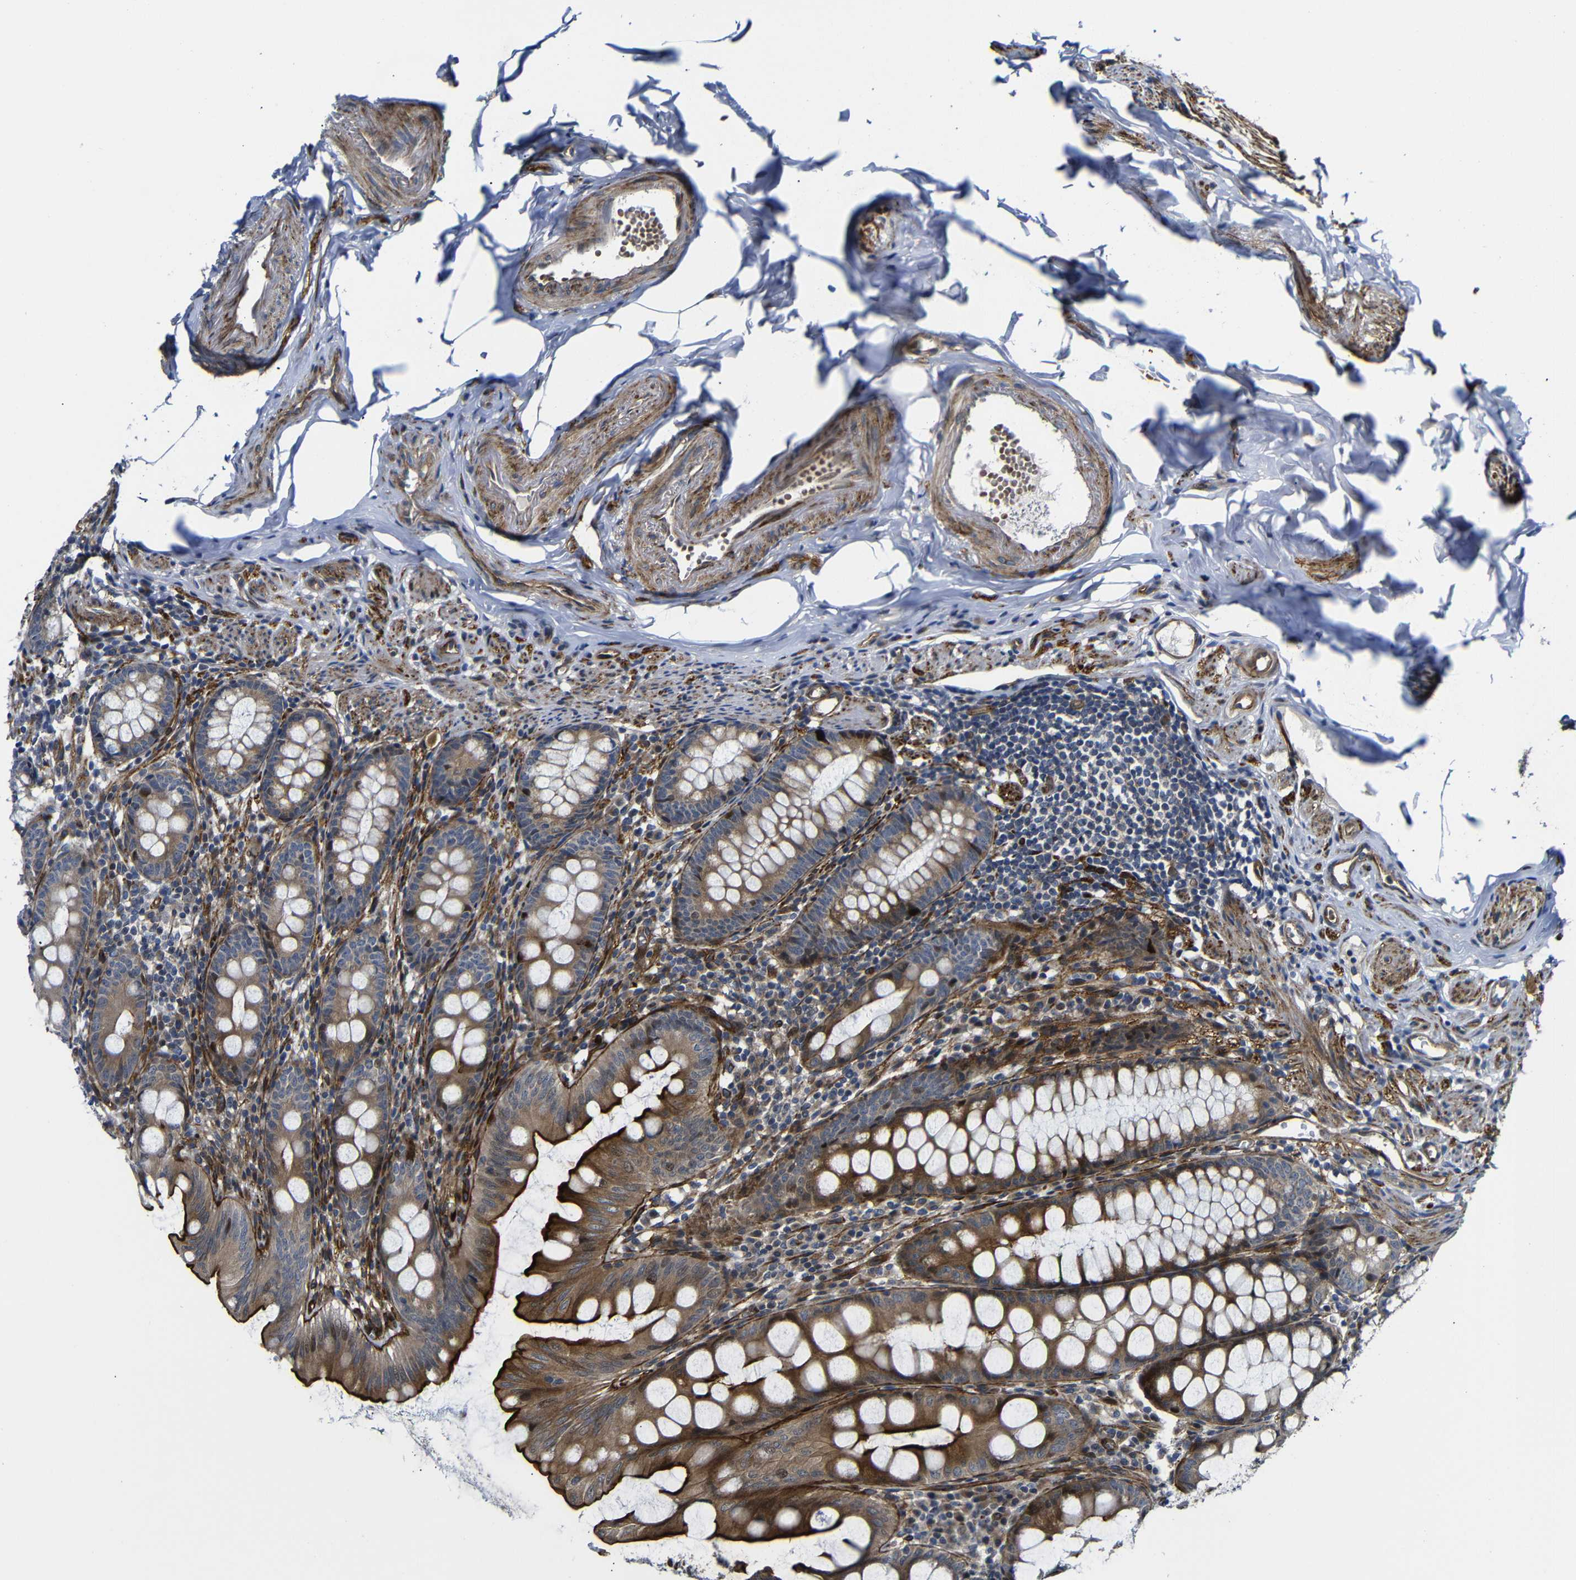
{"staining": {"intensity": "strong", "quantity": "25%-75%", "location": "cytoplasmic/membranous"}, "tissue": "appendix", "cell_type": "Glandular cells", "image_type": "normal", "snomed": [{"axis": "morphology", "description": "Normal tissue, NOS"}, {"axis": "topography", "description": "Appendix"}], "caption": "Protein expression analysis of benign appendix demonstrates strong cytoplasmic/membranous positivity in approximately 25%-75% of glandular cells. The protein is stained brown, and the nuclei are stained in blue (DAB IHC with brightfield microscopy, high magnification).", "gene": "PARP14", "patient": {"sex": "female", "age": 77}}